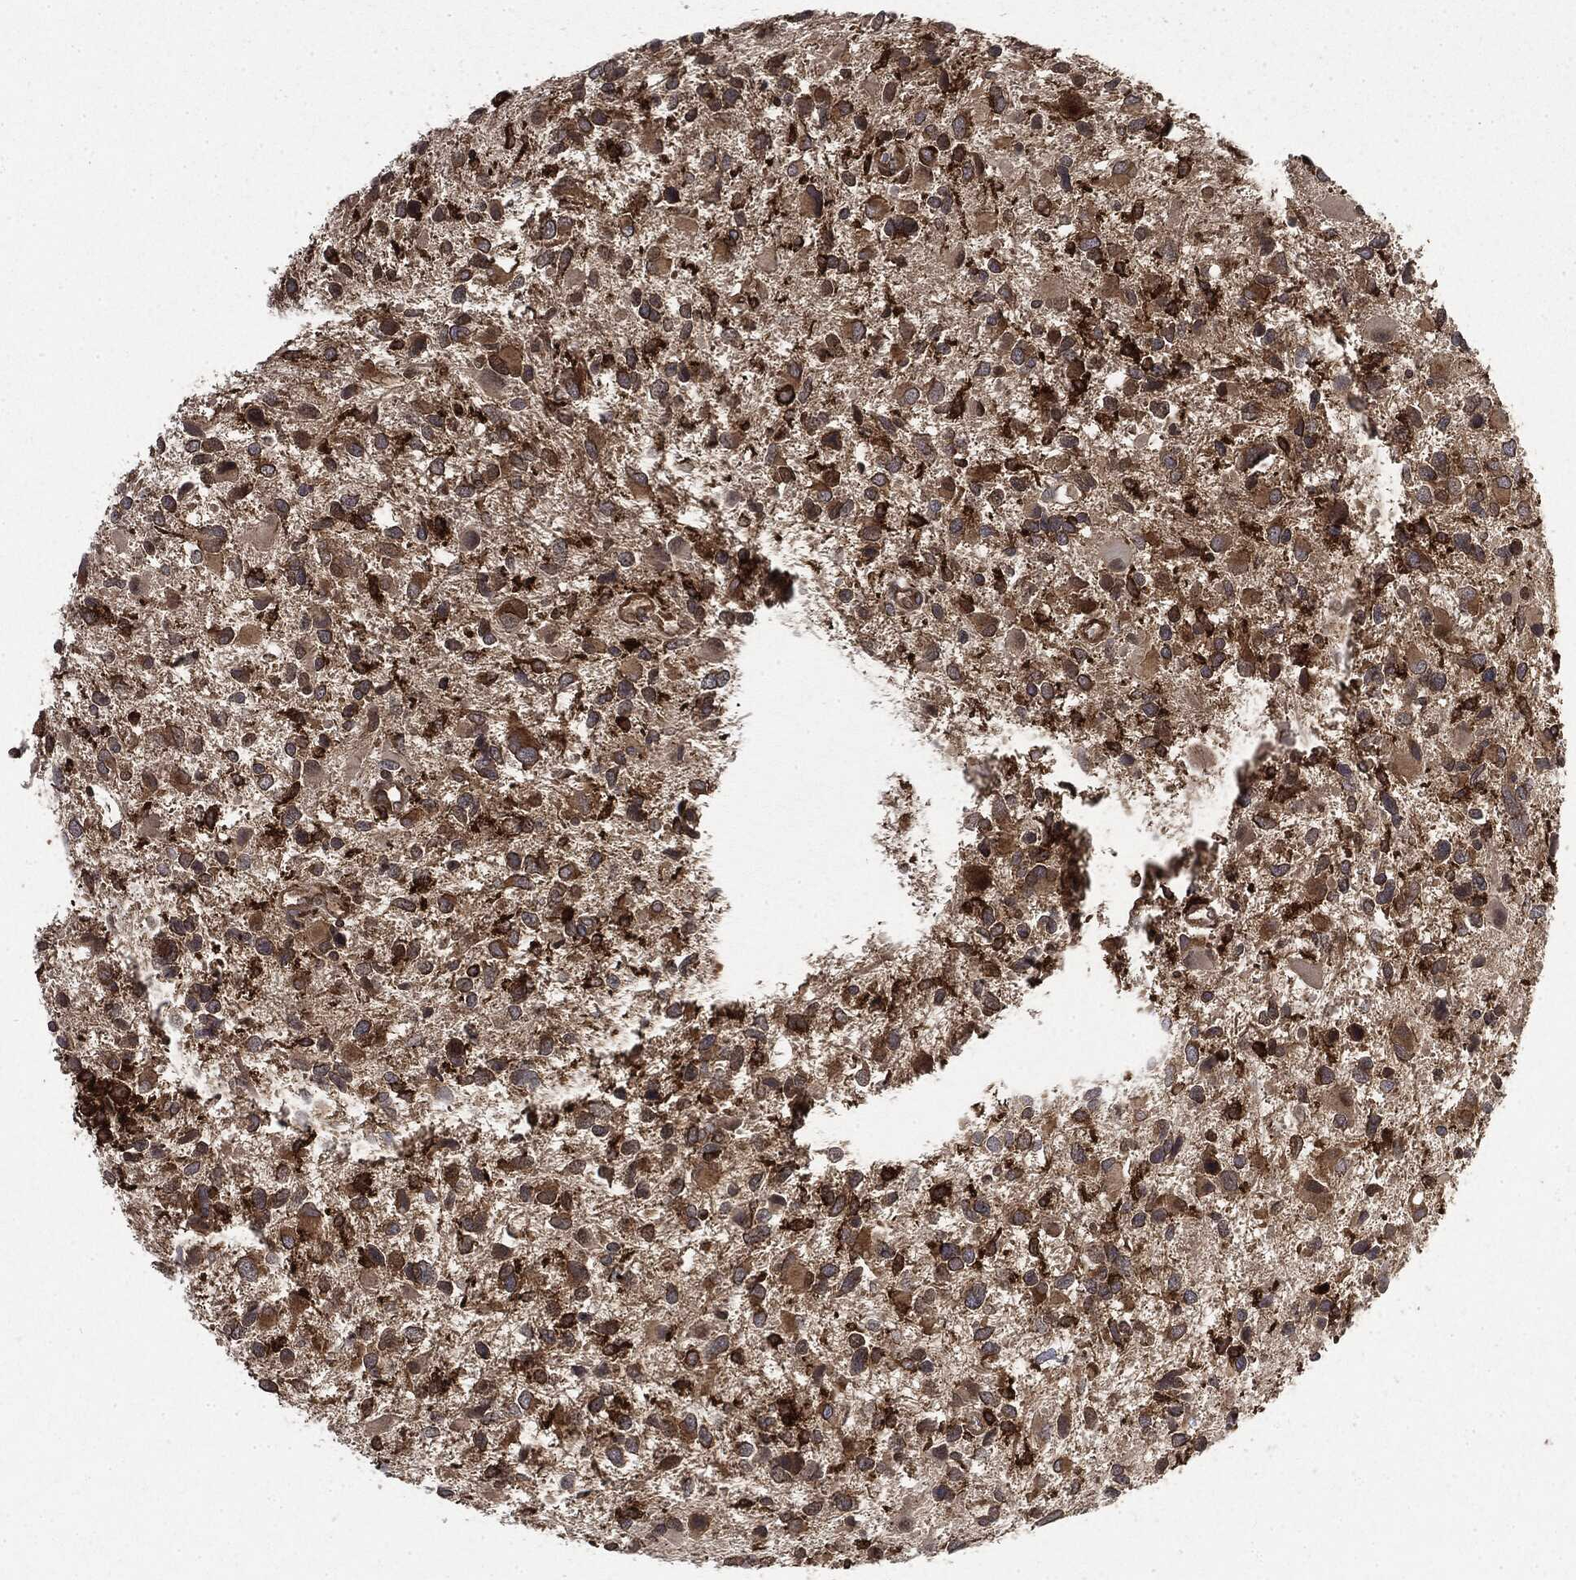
{"staining": {"intensity": "moderate", "quantity": ">75%", "location": "cytoplasmic/membranous"}, "tissue": "glioma", "cell_type": "Tumor cells", "image_type": "cancer", "snomed": [{"axis": "morphology", "description": "Glioma, malignant, Low grade"}, {"axis": "topography", "description": "Brain"}], "caption": "The micrograph displays staining of malignant glioma (low-grade), revealing moderate cytoplasmic/membranous protein staining (brown color) within tumor cells.", "gene": "SNX5", "patient": {"sex": "female", "age": 32}}